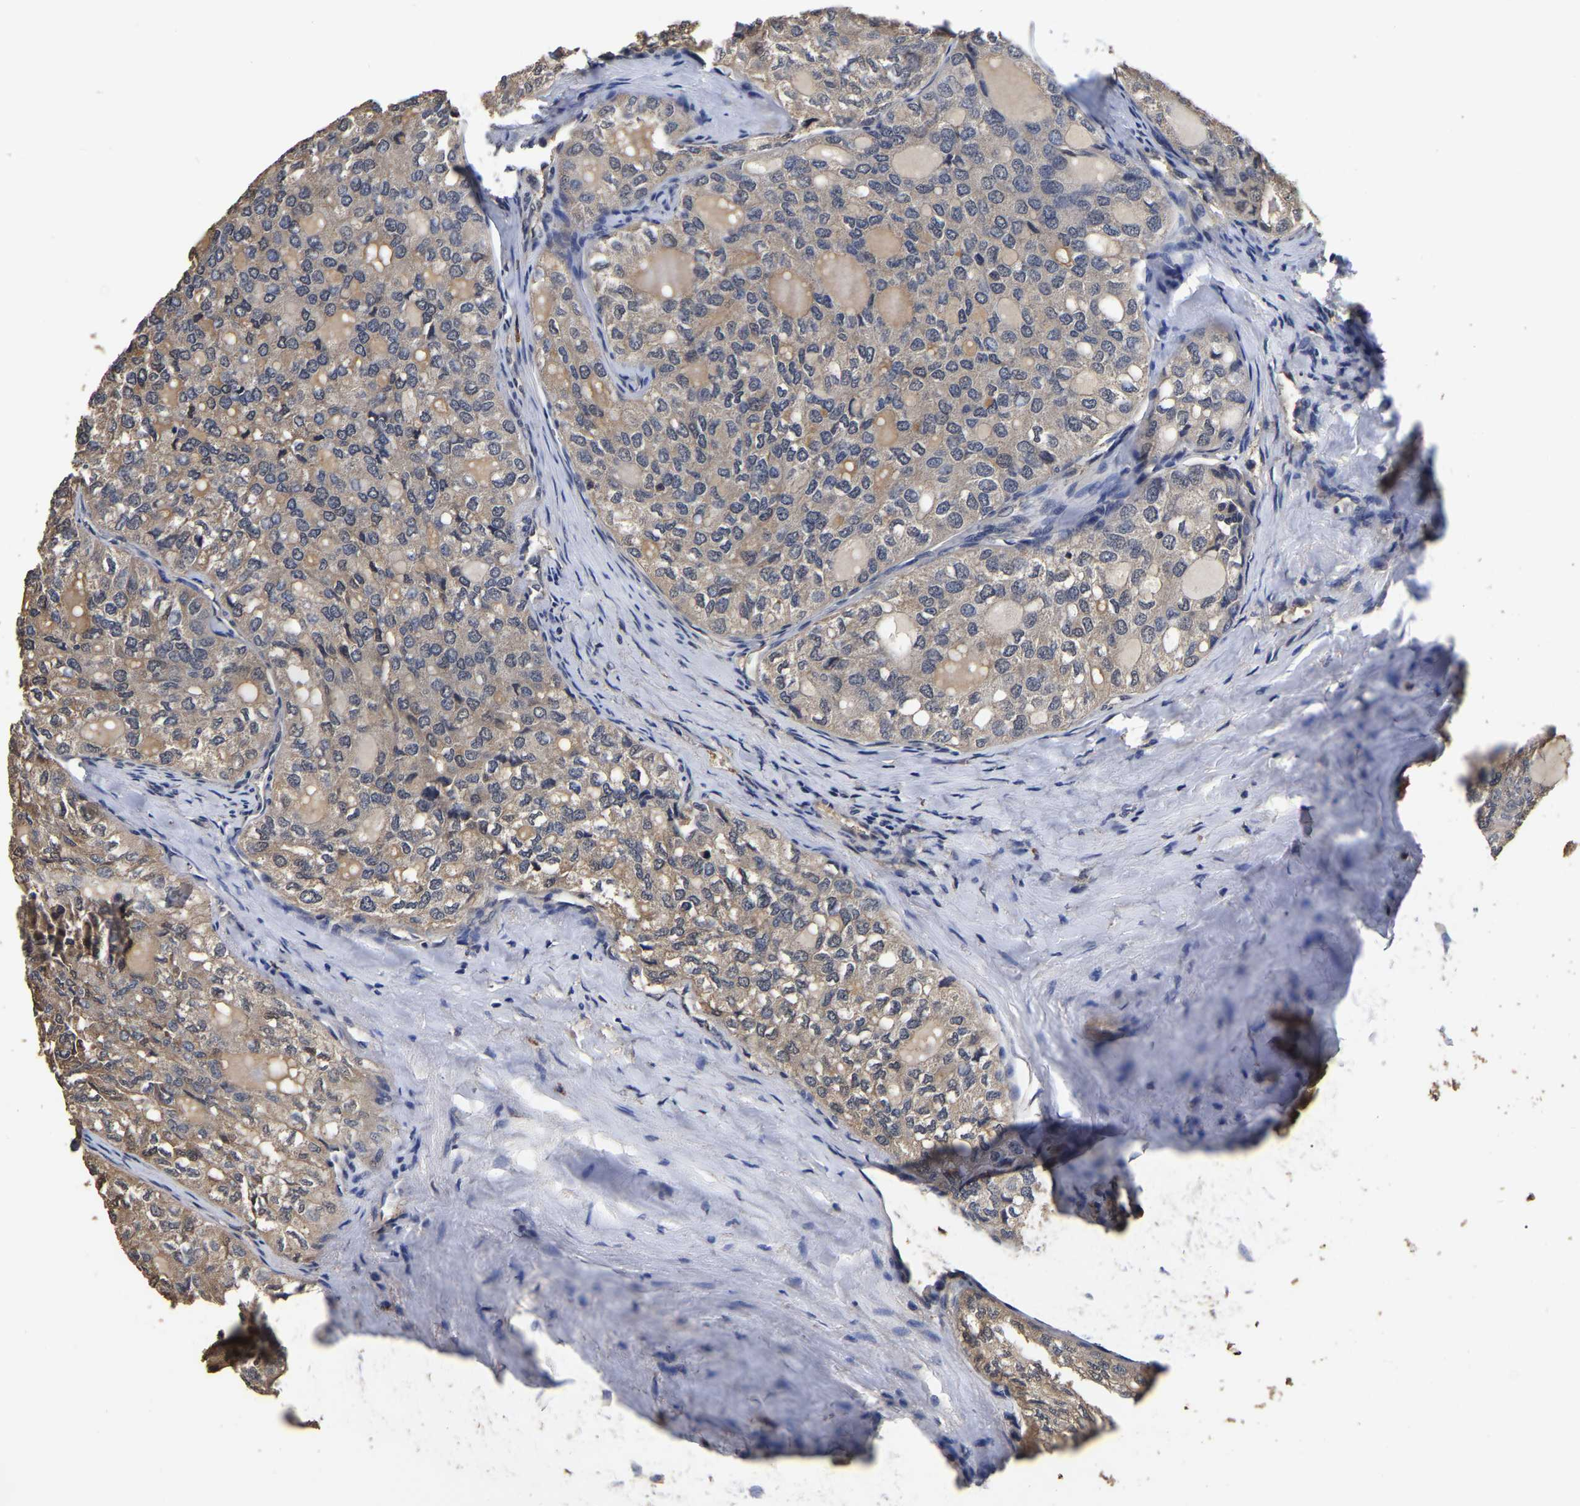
{"staining": {"intensity": "weak", "quantity": ">75%", "location": "cytoplasmic/membranous"}, "tissue": "thyroid cancer", "cell_type": "Tumor cells", "image_type": "cancer", "snomed": [{"axis": "morphology", "description": "Follicular adenoma carcinoma, NOS"}, {"axis": "topography", "description": "Thyroid gland"}], "caption": "IHC image of thyroid cancer (follicular adenoma carcinoma) stained for a protein (brown), which shows low levels of weak cytoplasmic/membranous staining in about >75% of tumor cells.", "gene": "STK32C", "patient": {"sex": "male", "age": 75}}